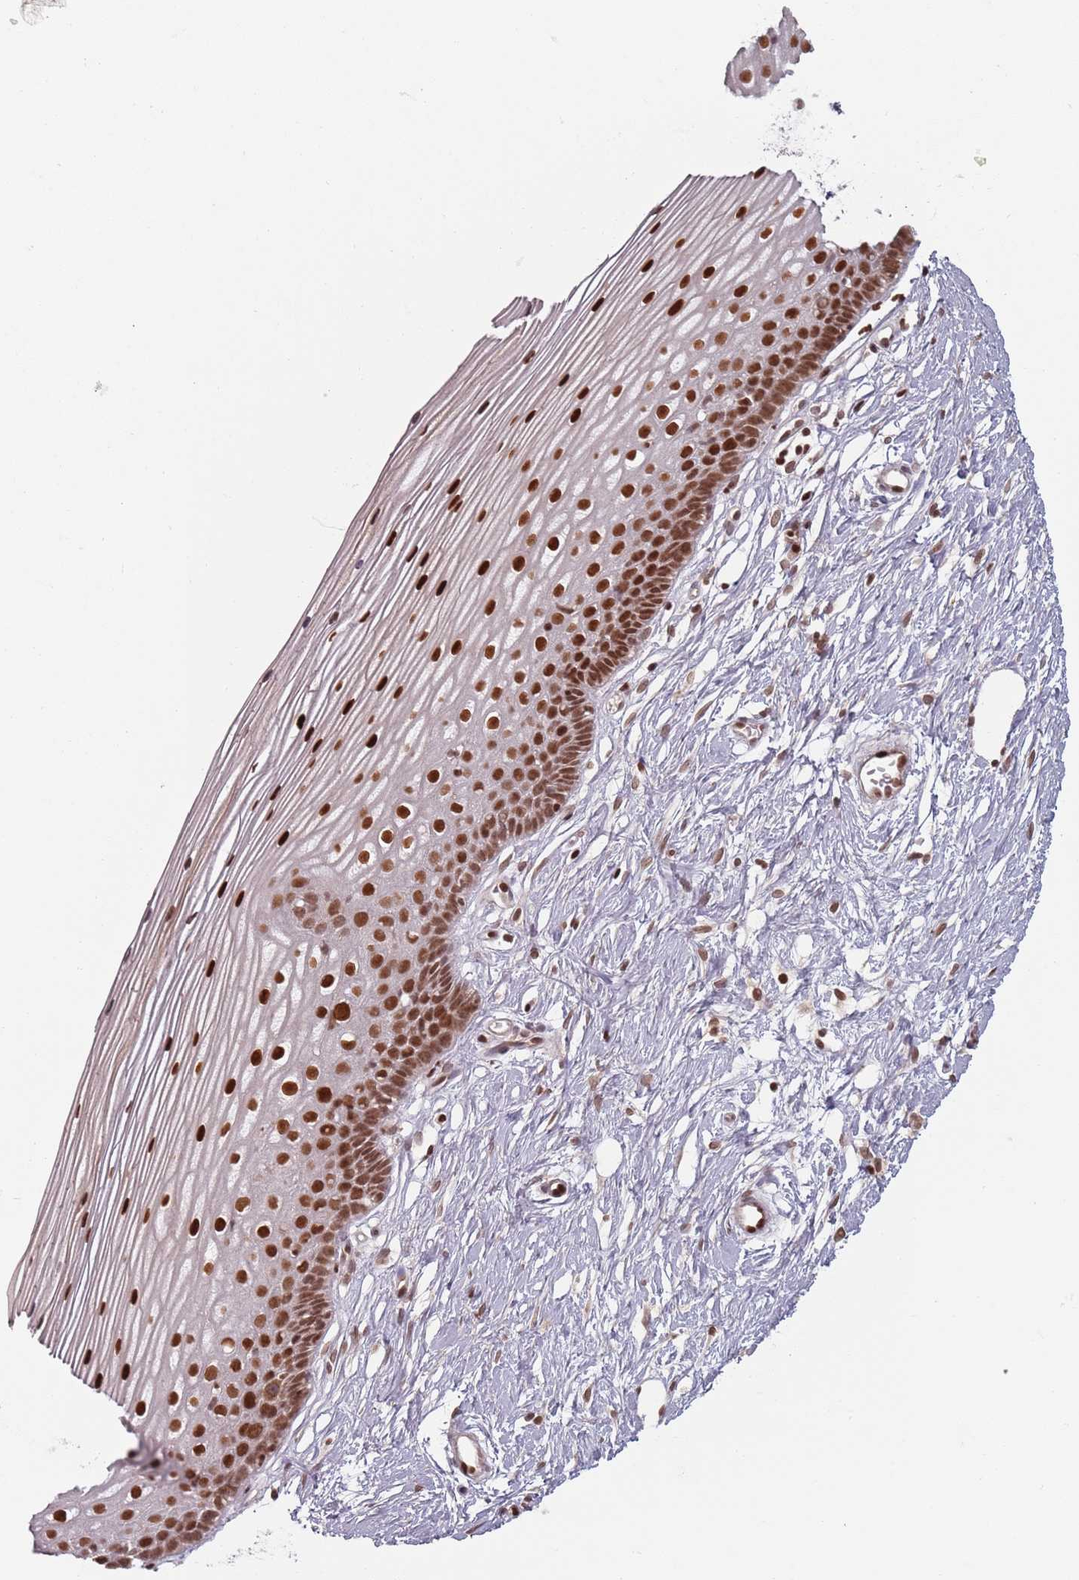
{"staining": {"intensity": "strong", "quantity": ">75%", "location": "nuclear"}, "tissue": "cervix", "cell_type": "Glandular cells", "image_type": "normal", "snomed": [{"axis": "morphology", "description": "Normal tissue, NOS"}, {"axis": "topography", "description": "Cervix"}], "caption": "Cervix stained for a protein shows strong nuclear positivity in glandular cells.", "gene": "NUP50", "patient": {"sex": "female", "age": 40}}